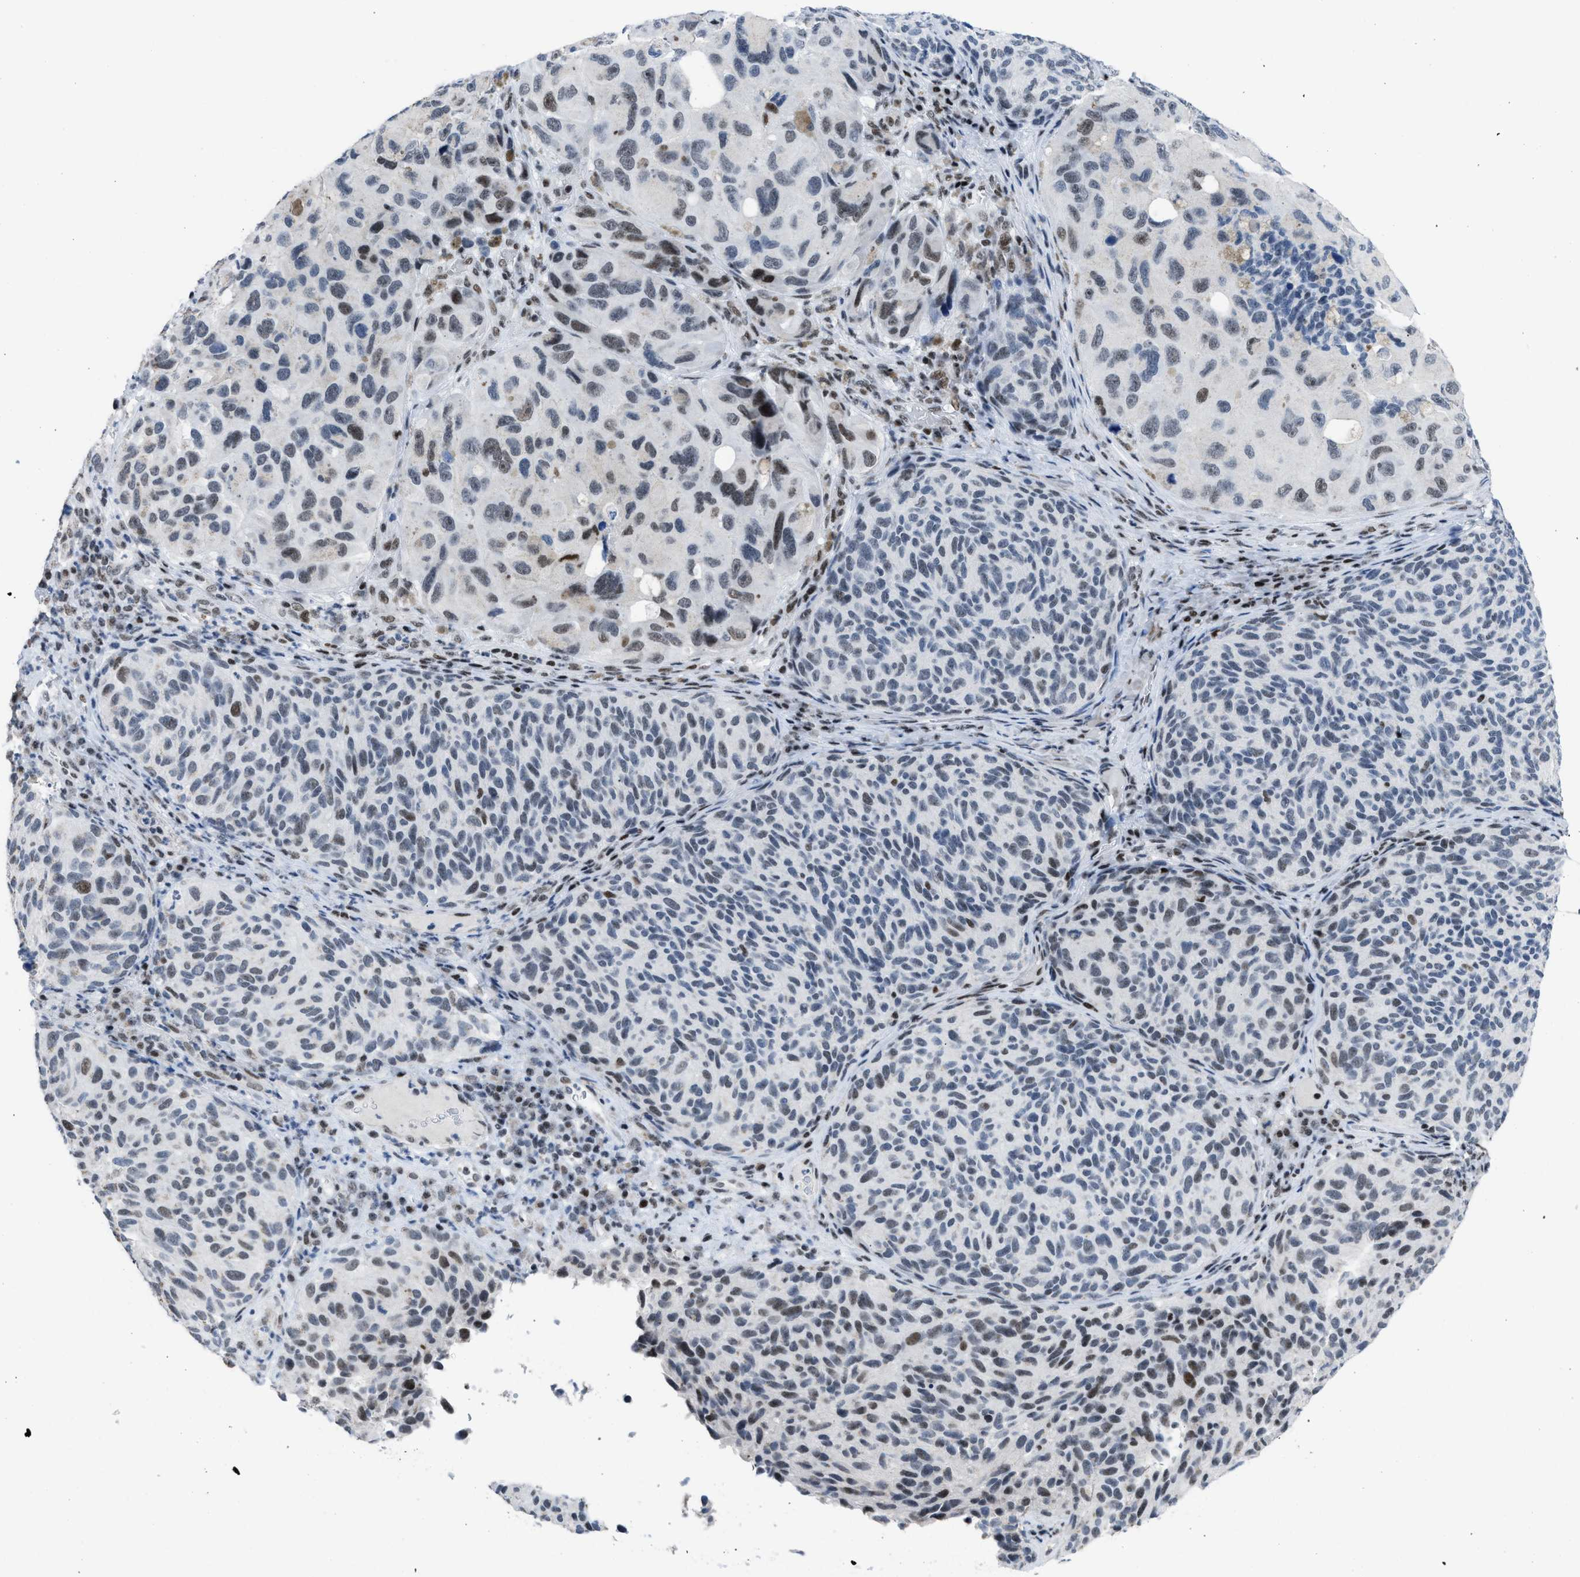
{"staining": {"intensity": "weak", "quantity": "25%-75%", "location": "nuclear"}, "tissue": "melanoma", "cell_type": "Tumor cells", "image_type": "cancer", "snomed": [{"axis": "morphology", "description": "Malignant melanoma, NOS"}, {"axis": "topography", "description": "Skin"}], "caption": "An IHC photomicrograph of neoplastic tissue is shown. Protein staining in brown labels weak nuclear positivity in melanoma within tumor cells. Ihc stains the protein of interest in brown and the nuclei are stained blue.", "gene": "TERF2IP", "patient": {"sex": "female", "age": 73}}